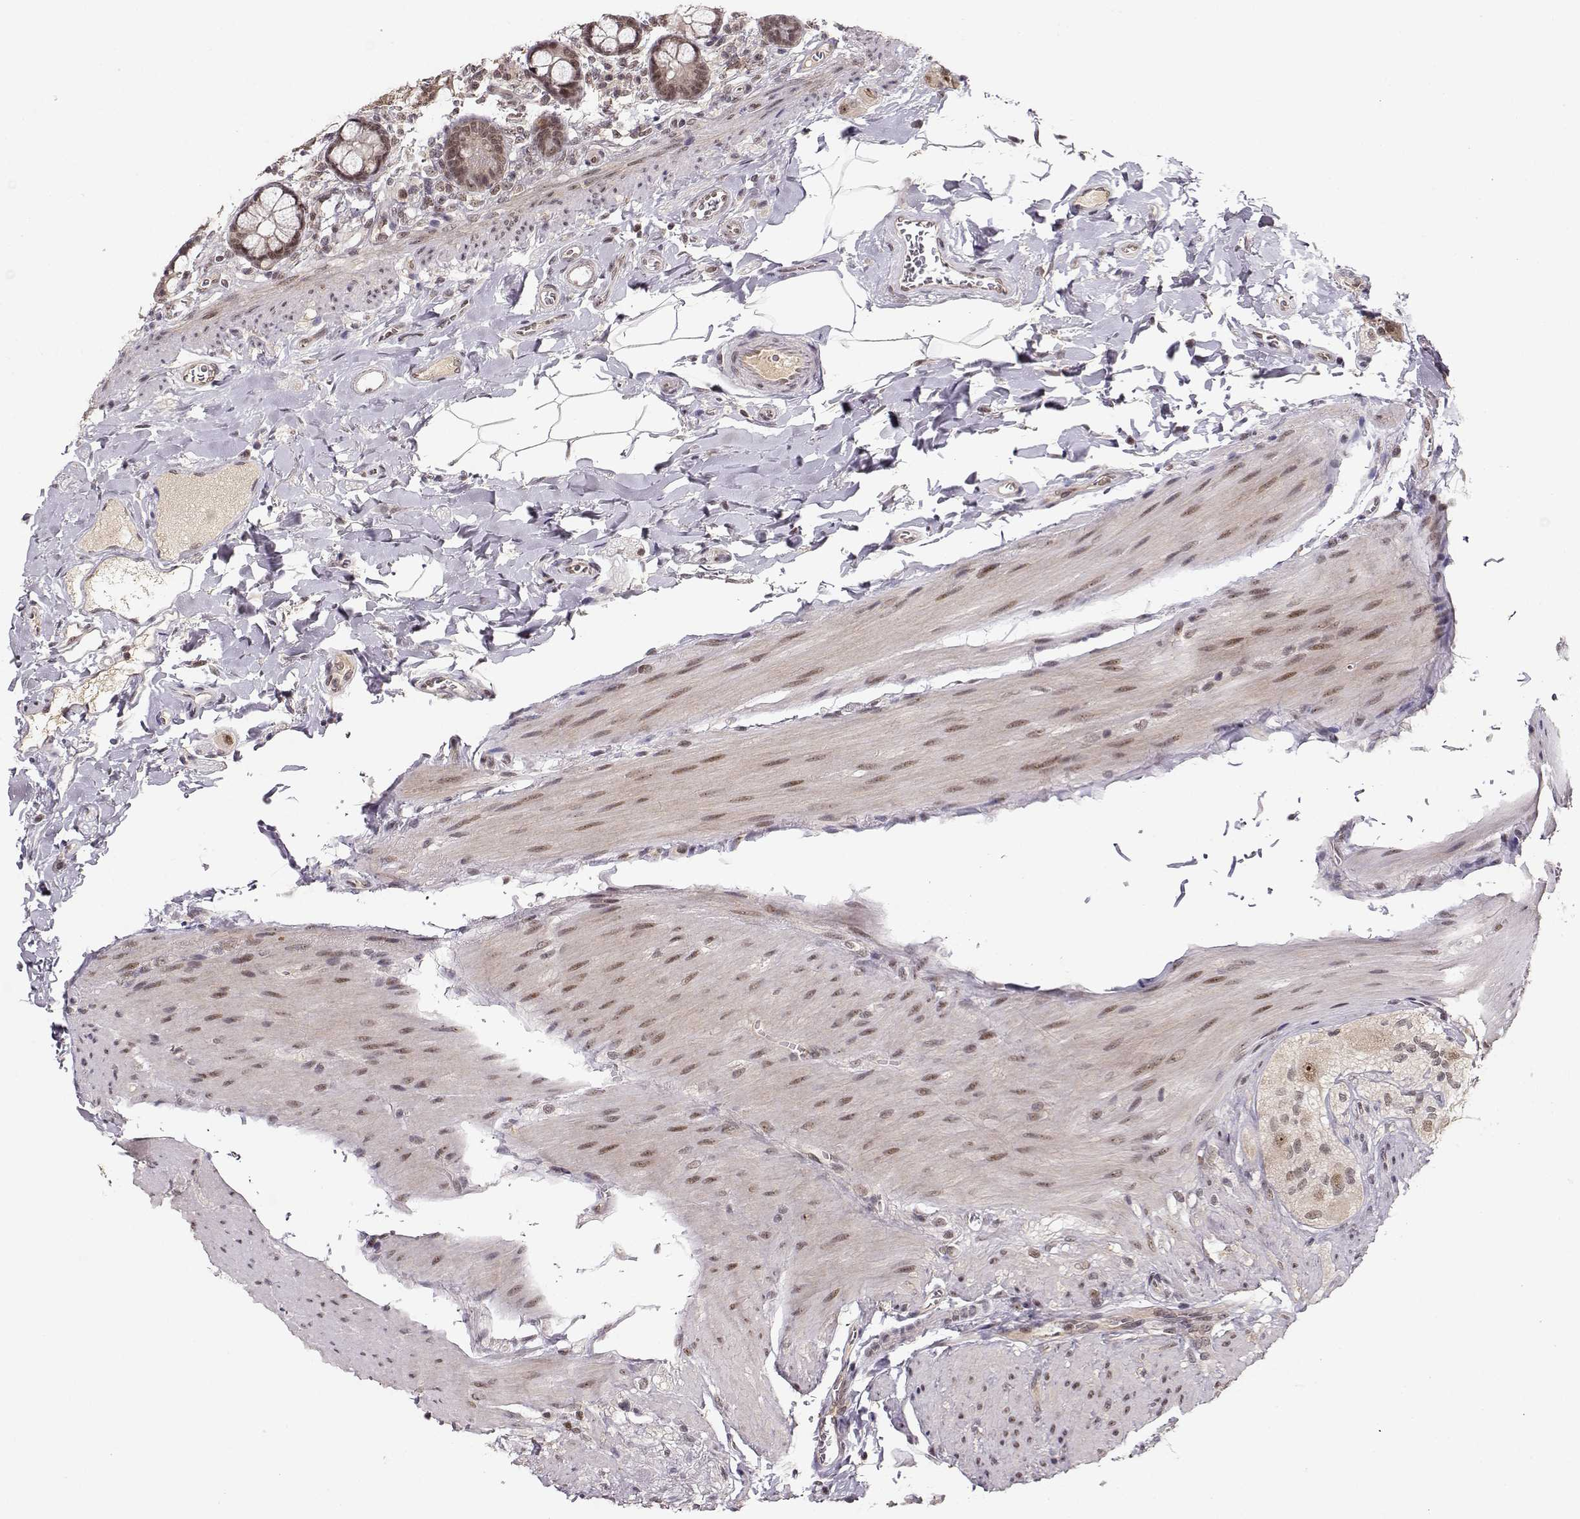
{"staining": {"intensity": "strong", "quantity": "25%-75%", "location": "nuclear"}, "tissue": "small intestine", "cell_type": "Glandular cells", "image_type": "normal", "snomed": [{"axis": "morphology", "description": "Normal tissue, NOS"}, {"axis": "topography", "description": "Small intestine"}], "caption": "IHC photomicrograph of normal human small intestine stained for a protein (brown), which exhibits high levels of strong nuclear expression in approximately 25%-75% of glandular cells.", "gene": "CSNK2A1", "patient": {"sex": "female", "age": 56}}